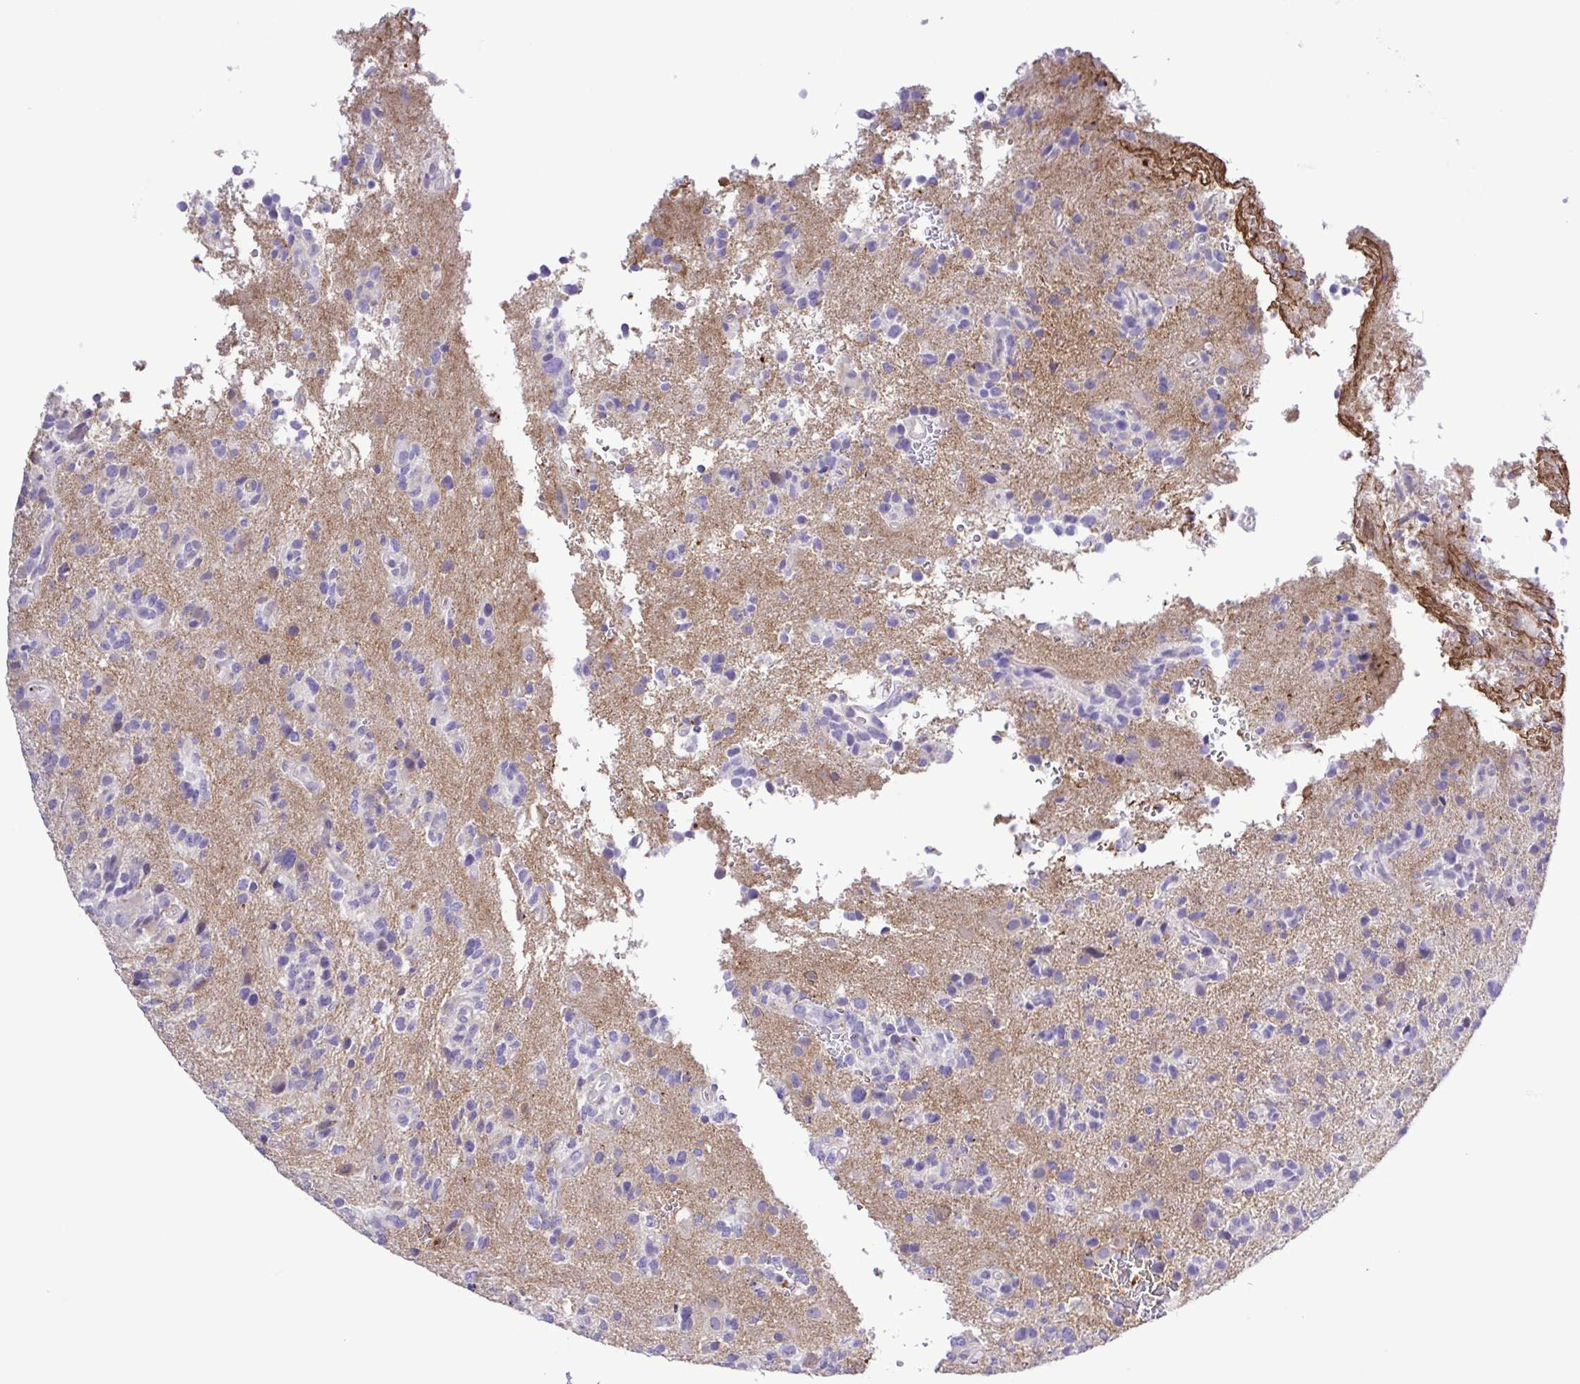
{"staining": {"intensity": "negative", "quantity": "none", "location": "none"}, "tissue": "glioma", "cell_type": "Tumor cells", "image_type": "cancer", "snomed": [{"axis": "morphology", "description": "Glioma, malignant, High grade"}, {"axis": "topography", "description": "Brain"}], "caption": "Malignant high-grade glioma stained for a protein using immunohistochemistry demonstrates no positivity tumor cells.", "gene": "GABBR2", "patient": {"sex": "female", "age": 71}}